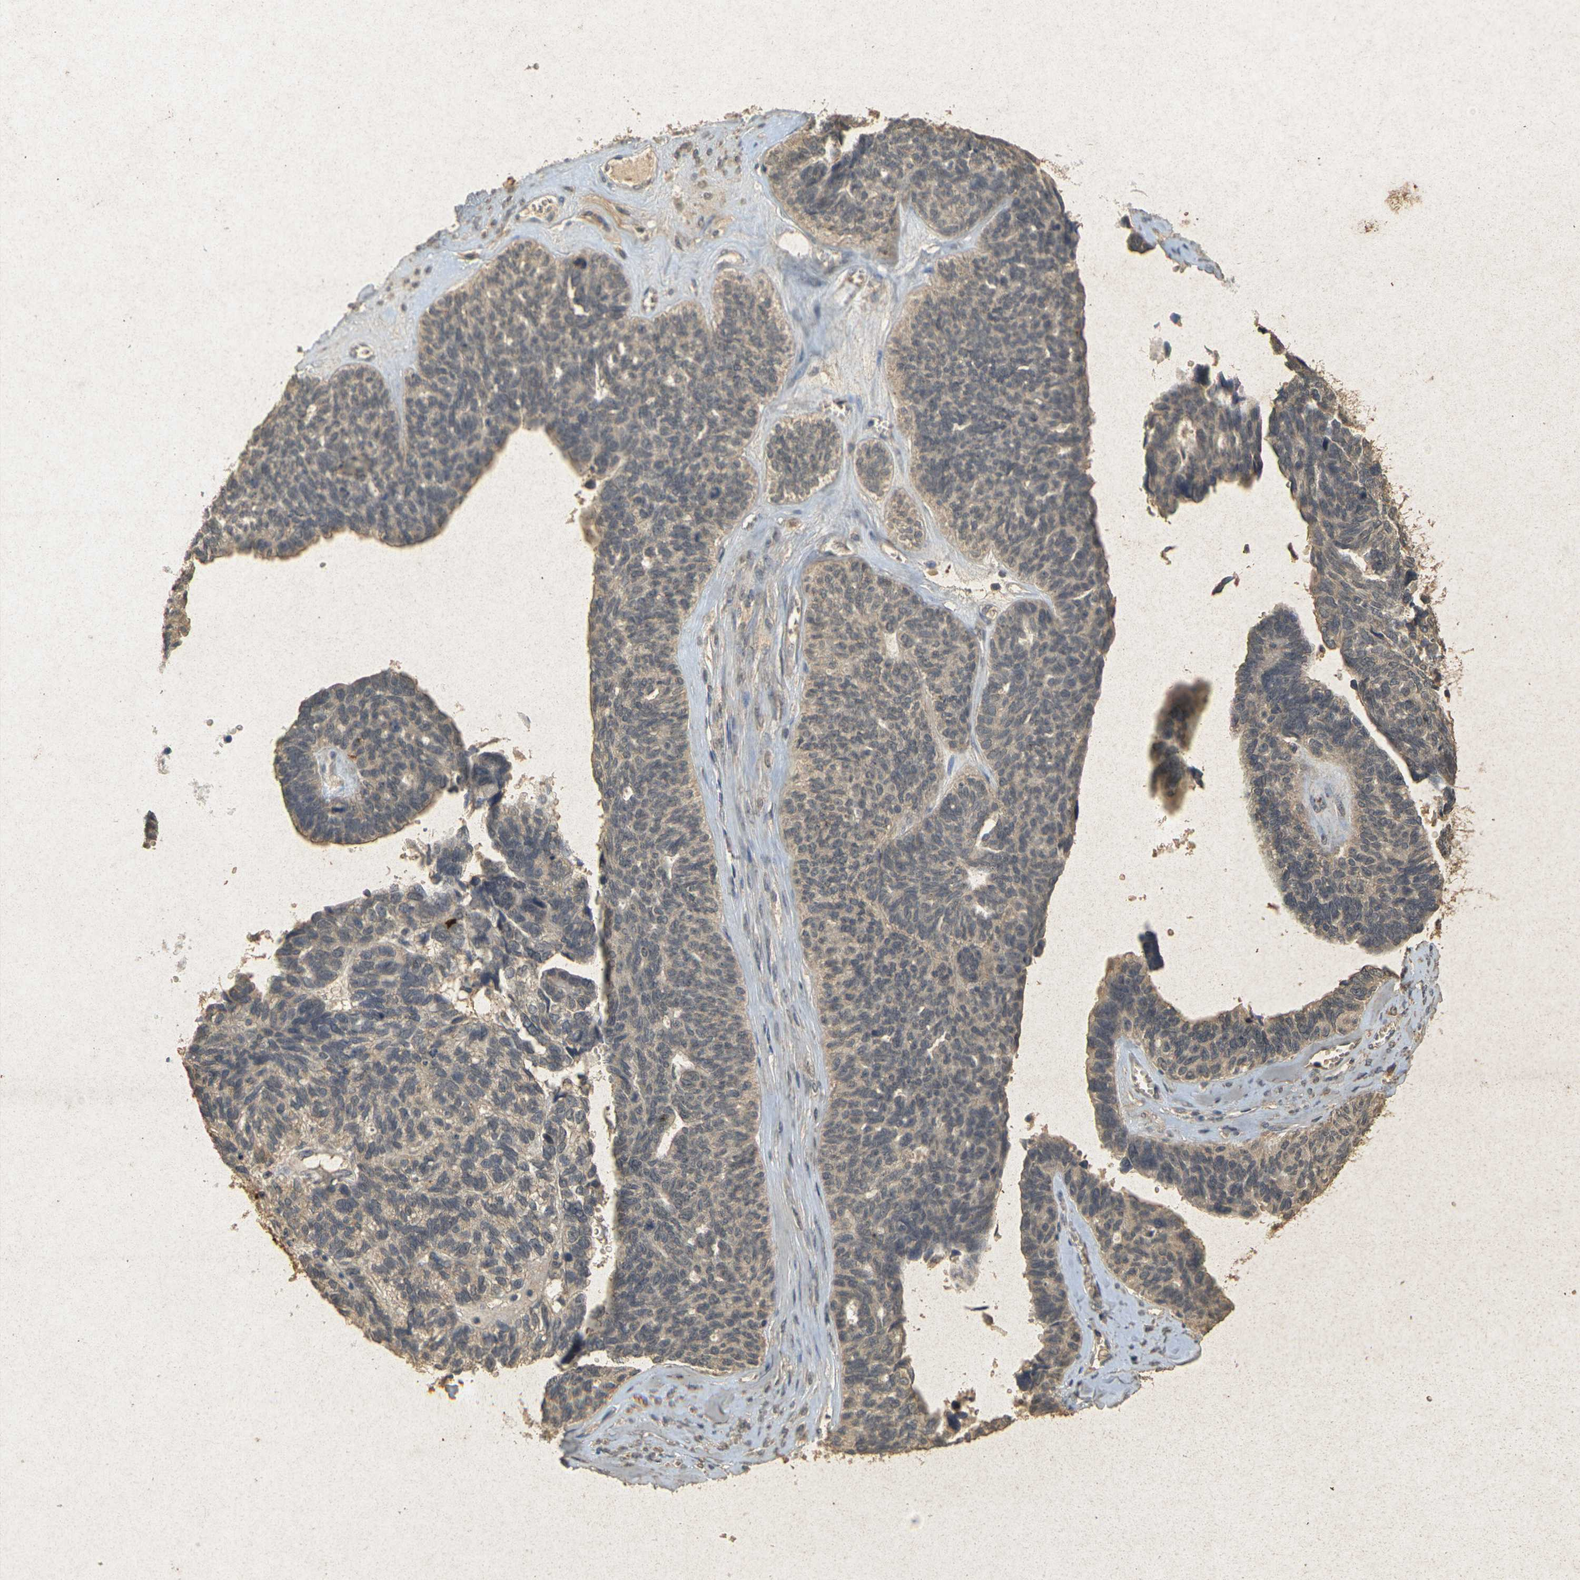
{"staining": {"intensity": "weak", "quantity": ">75%", "location": "cytoplasmic/membranous"}, "tissue": "ovarian cancer", "cell_type": "Tumor cells", "image_type": "cancer", "snomed": [{"axis": "morphology", "description": "Cystadenocarcinoma, serous, NOS"}, {"axis": "topography", "description": "Ovary"}], "caption": "This micrograph shows IHC staining of human ovarian serous cystadenocarcinoma, with low weak cytoplasmic/membranous expression in about >75% of tumor cells.", "gene": "ERN1", "patient": {"sex": "female", "age": 79}}